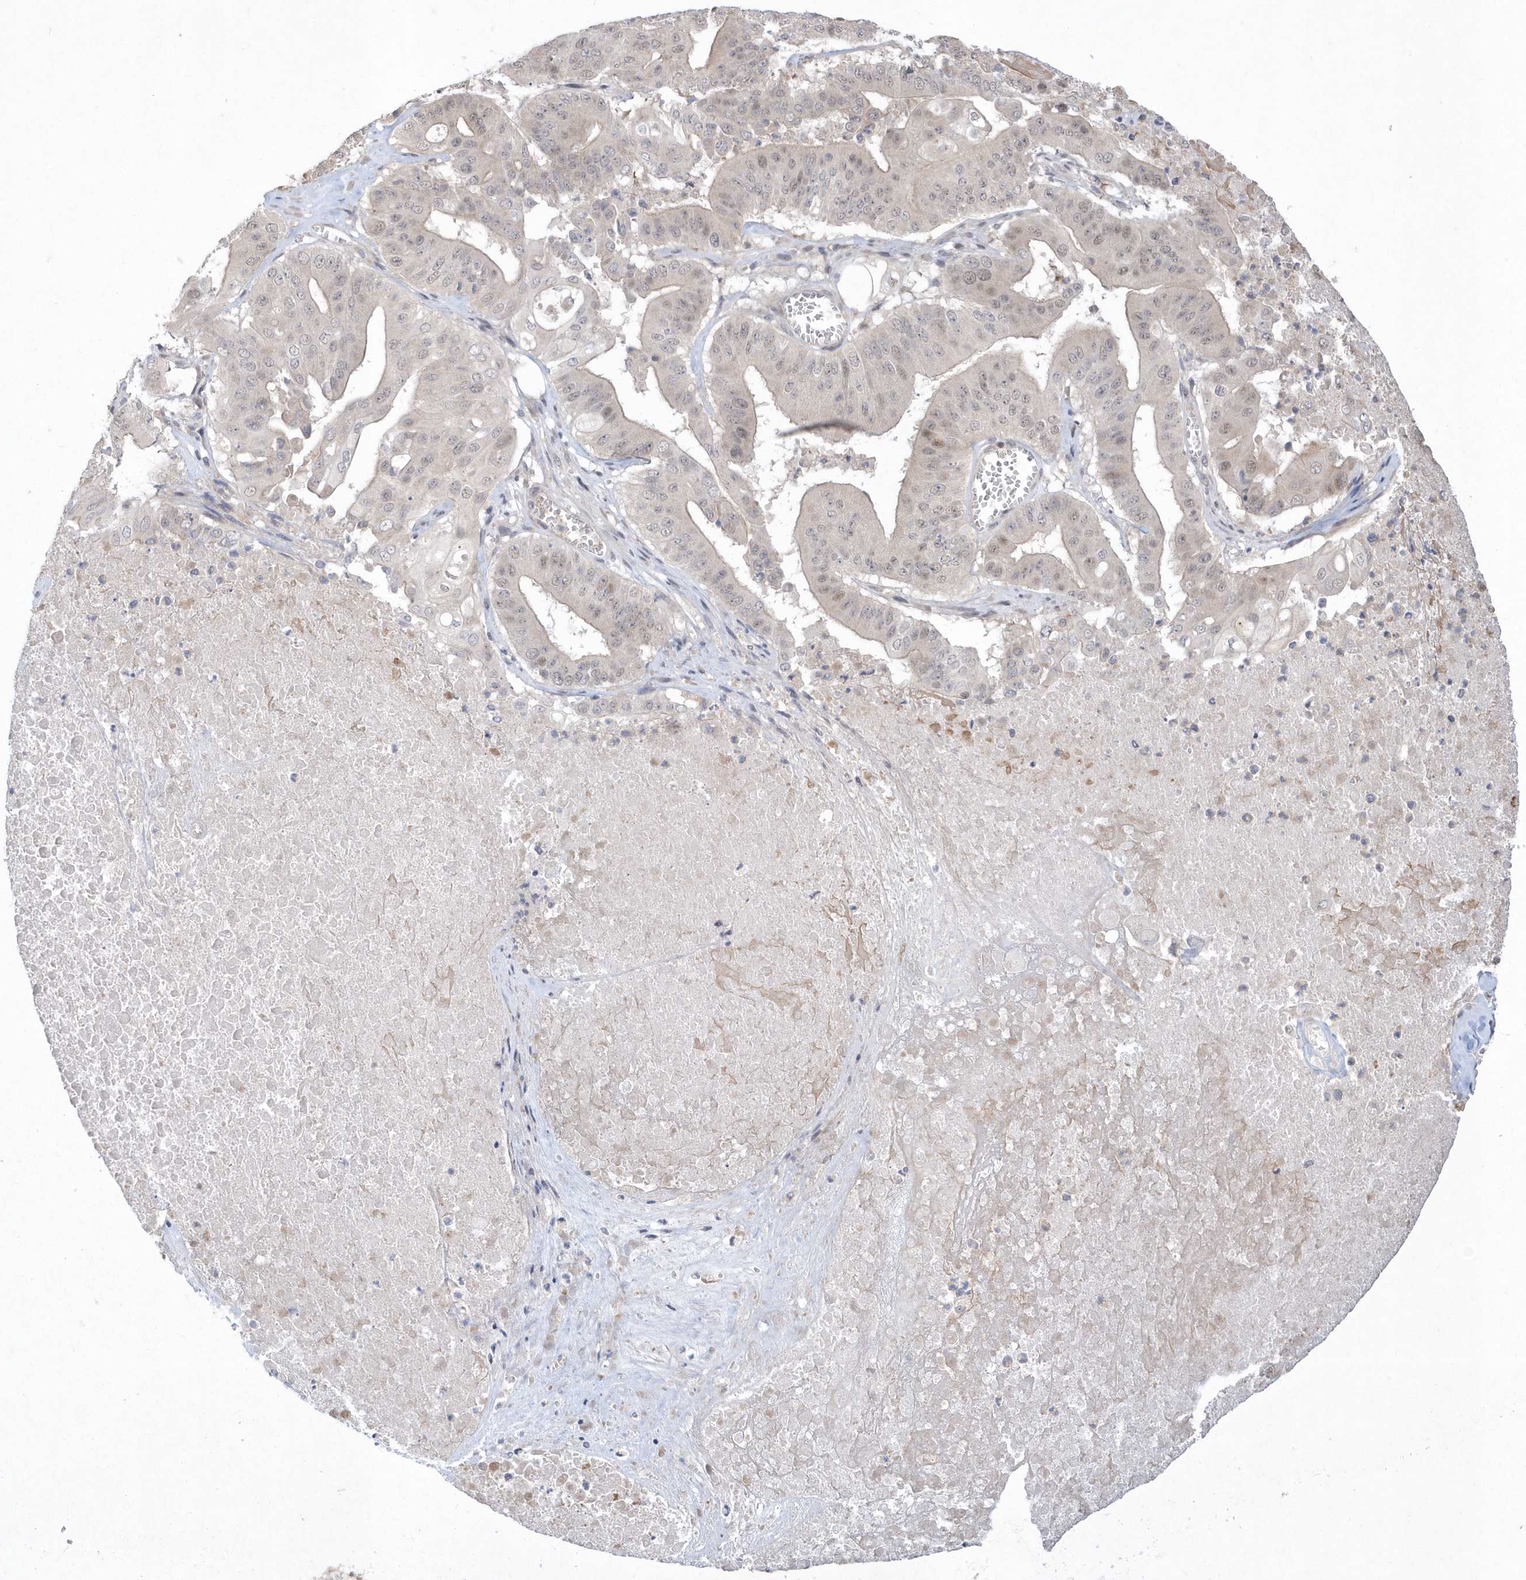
{"staining": {"intensity": "moderate", "quantity": "25%-75%", "location": "nuclear"}, "tissue": "pancreatic cancer", "cell_type": "Tumor cells", "image_type": "cancer", "snomed": [{"axis": "morphology", "description": "Adenocarcinoma, NOS"}, {"axis": "topography", "description": "Pancreas"}], "caption": "Adenocarcinoma (pancreatic) stained with immunohistochemistry displays moderate nuclear expression in approximately 25%-75% of tumor cells.", "gene": "TSPEAR", "patient": {"sex": "female", "age": 77}}